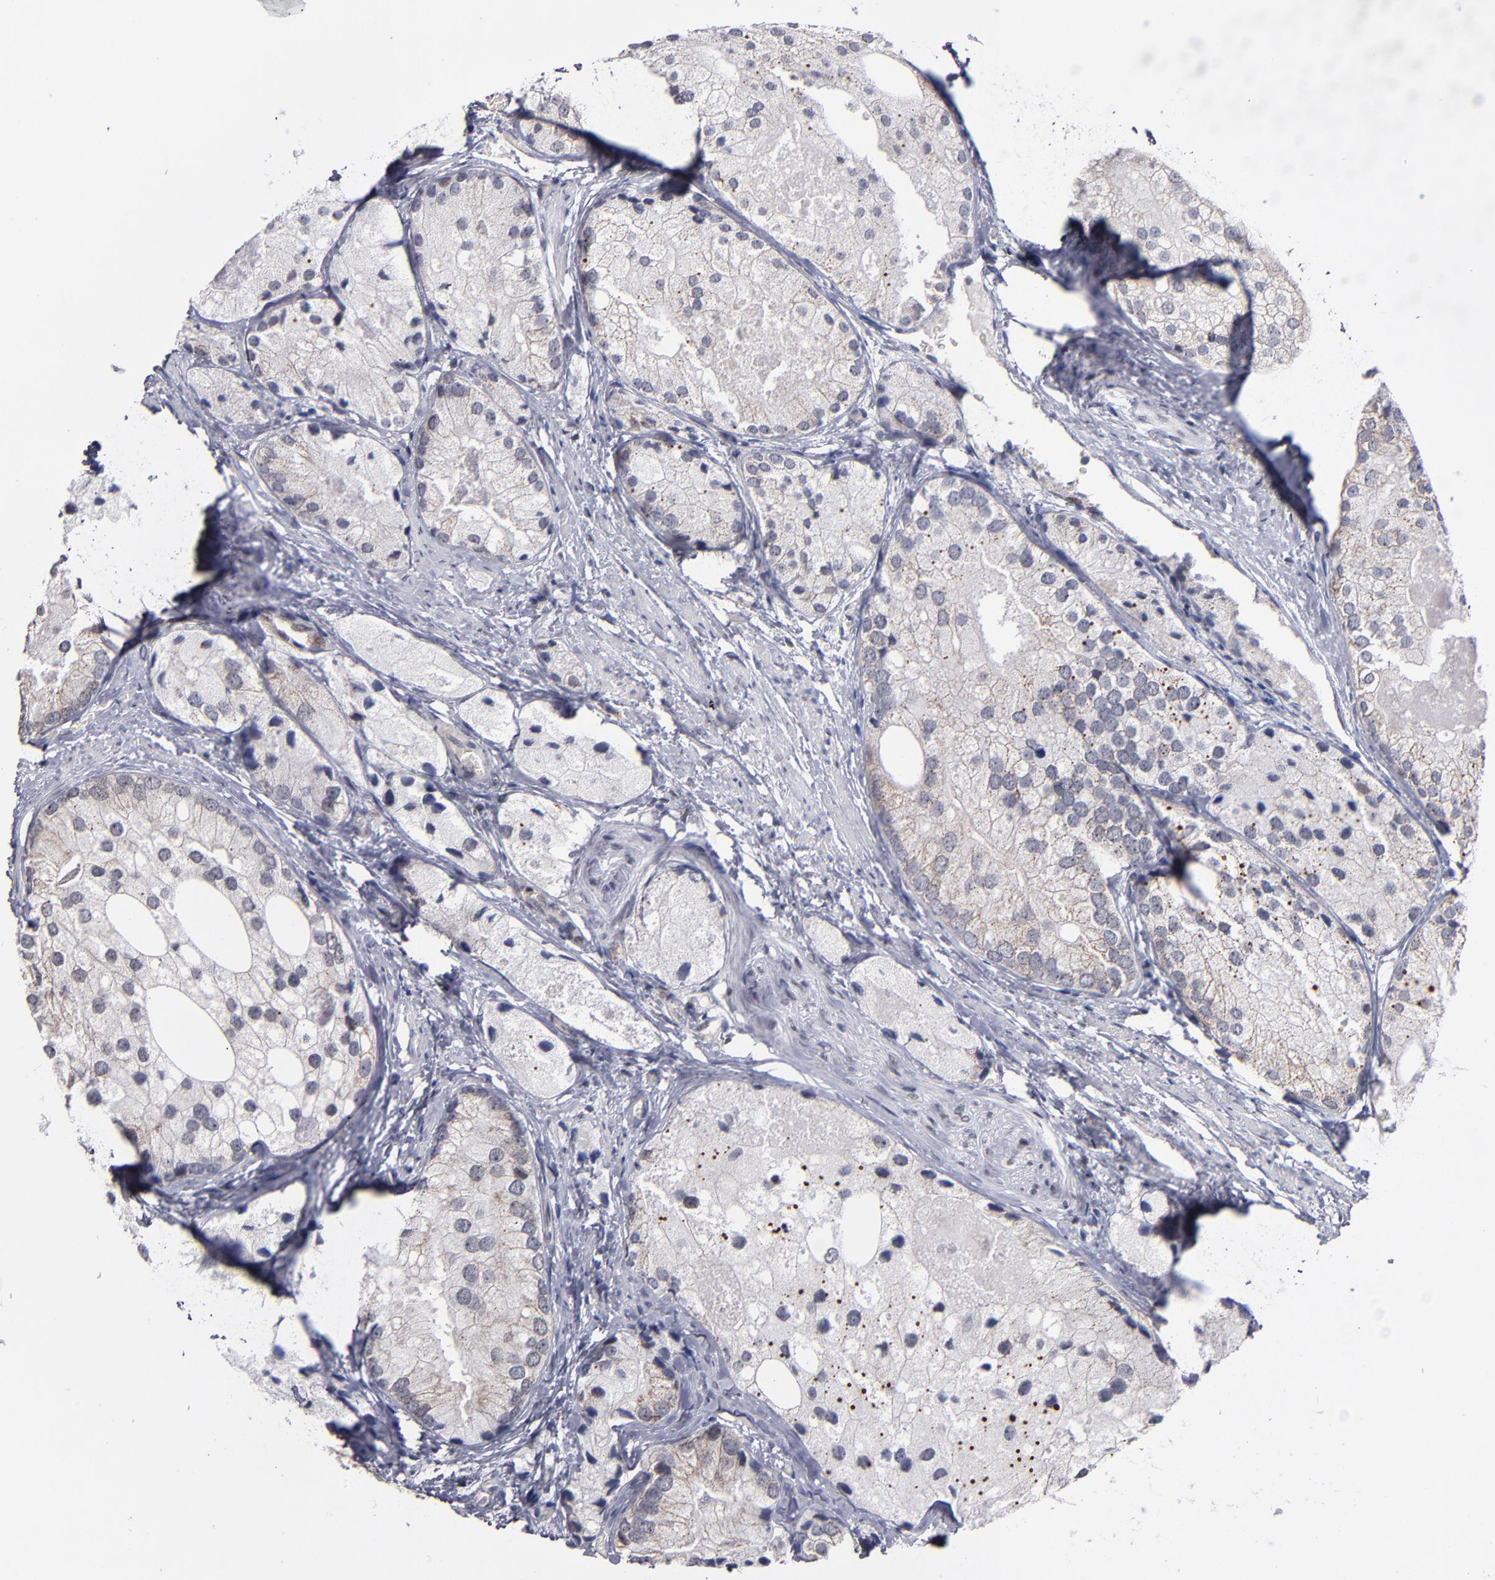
{"staining": {"intensity": "weak", "quantity": "<25%", "location": "cytoplasmic/membranous"}, "tissue": "prostate cancer", "cell_type": "Tumor cells", "image_type": "cancer", "snomed": [{"axis": "morphology", "description": "Adenocarcinoma, Low grade"}, {"axis": "topography", "description": "Prostate"}], "caption": "Adenocarcinoma (low-grade) (prostate) was stained to show a protein in brown. There is no significant positivity in tumor cells.", "gene": "ODF2", "patient": {"sex": "male", "age": 69}}